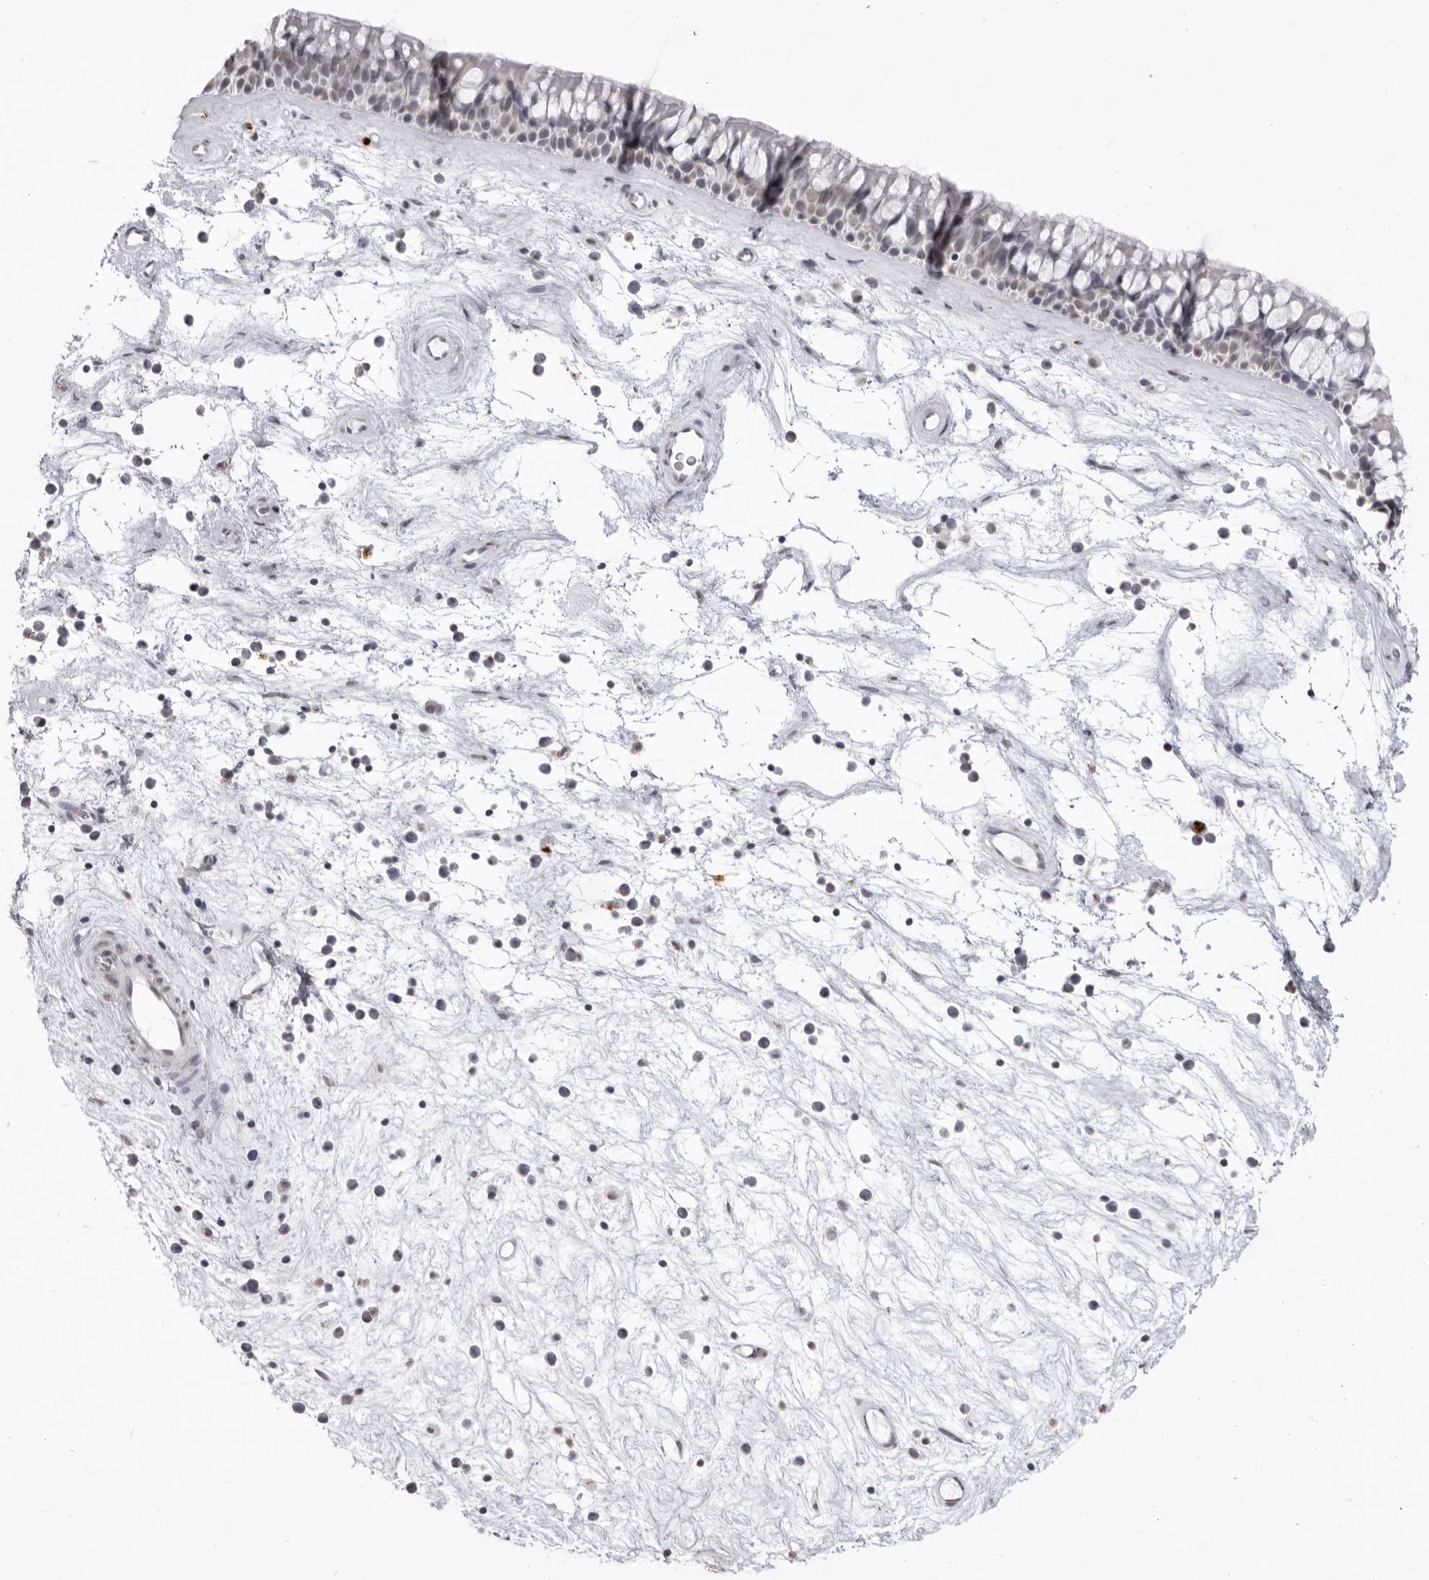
{"staining": {"intensity": "moderate", "quantity": "<25%", "location": "nuclear"}, "tissue": "nasopharynx", "cell_type": "Respiratory epithelial cells", "image_type": "normal", "snomed": [{"axis": "morphology", "description": "Normal tissue, NOS"}, {"axis": "topography", "description": "Nasopharynx"}], "caption": "The histopathology image reveals immunohistochemical staining of benign nasopharynx. There is moderate nuclear positivity is present in approximately <25% of respiratory epithelial cells. The protein of interest is shown in brown color, while the nuclei are stained blue.", "gene": "NTM", "patient": {"sex": "male", "age": 64}}